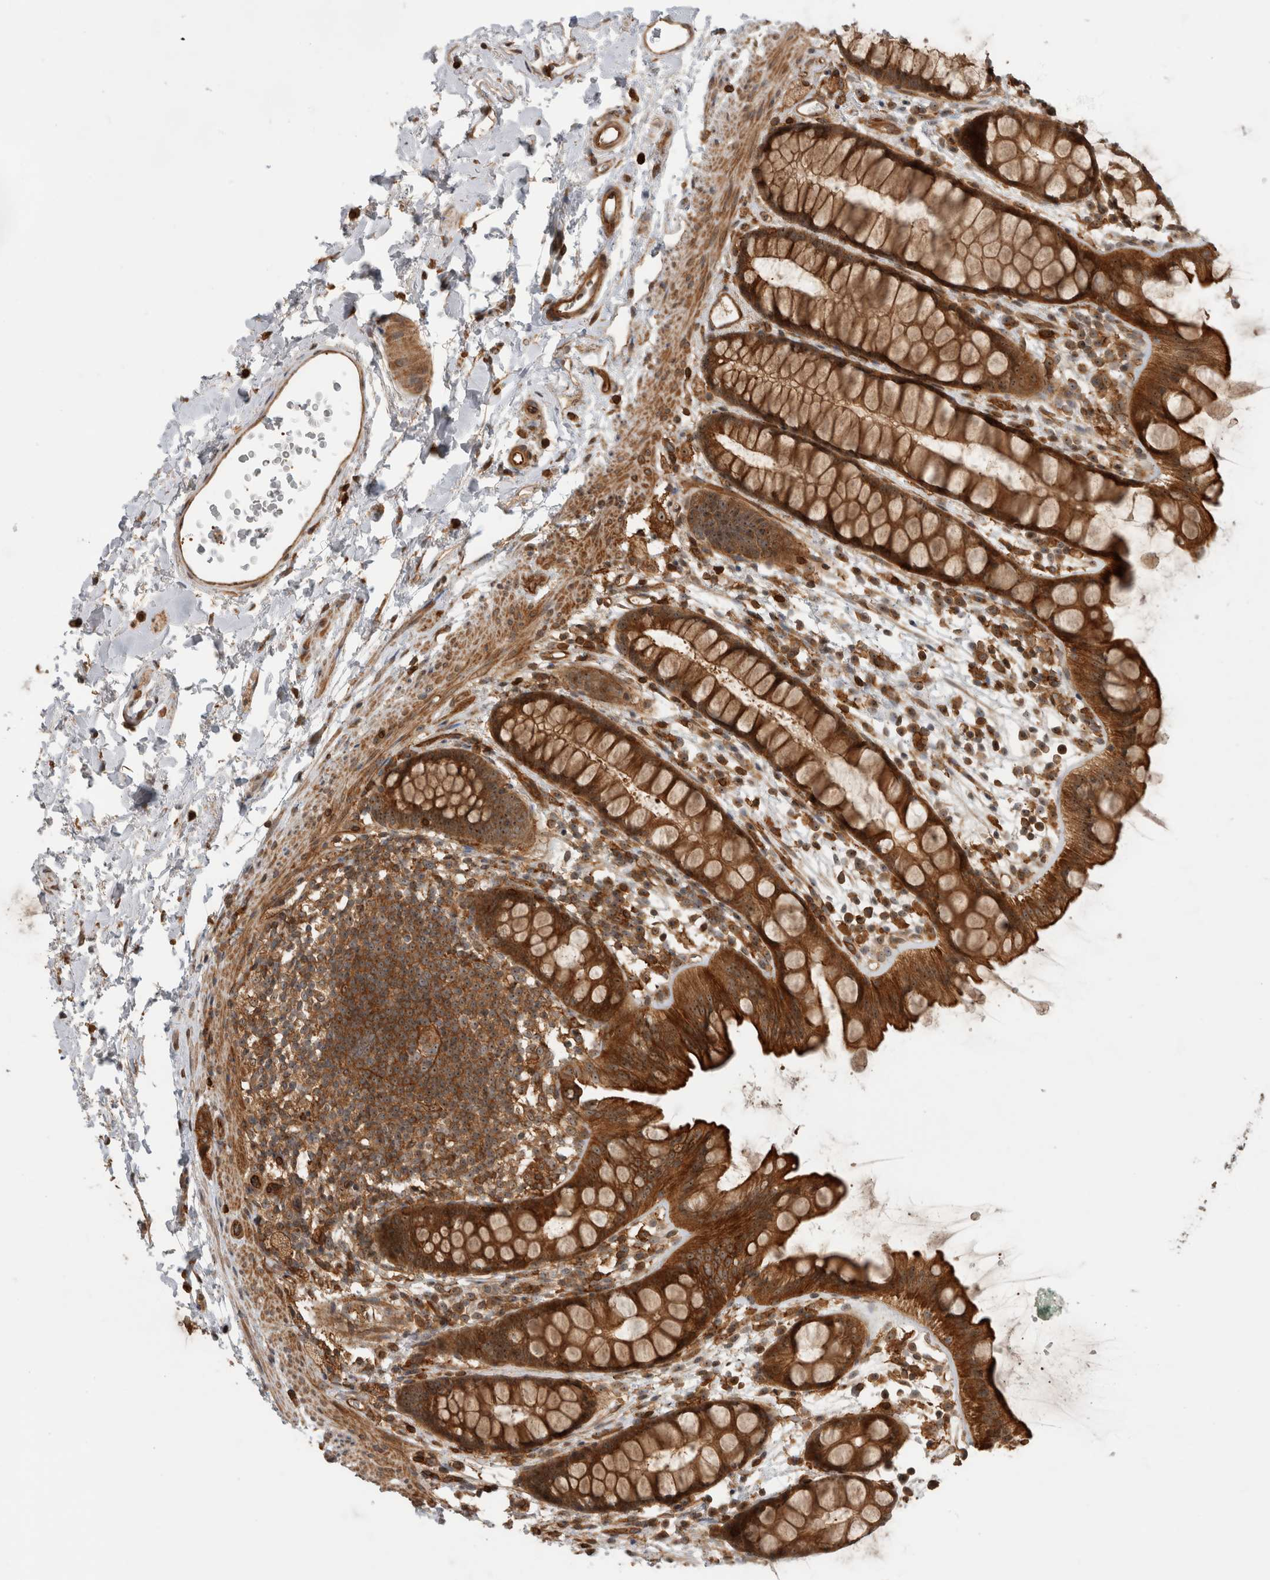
{"staining": {"intensity": "strong", "quantity": ">75%", "location": "cytoplasmic/membranous,nuclear"}, "tissue": "rectum", "cell_type": "Glandular cells", "image_type": "normal", "snomed": [{"axis": "morphology", "description": "Normal tissue, NOS"}, {"axis": "topography", "description": "Rectum"}], "caption": "Normal rectum reveals strong cytoplasmic/membranous,nuclear positivity in approximately >75% of glandular cells, visualized by immunohistochemistry. The staining is performed using DAB brown chromogen to label protein expression. The nuclei are counter-stained blue using hematoxylin.", "gene": "WASF2", "patient": {"sex": "female", "age": 65}}